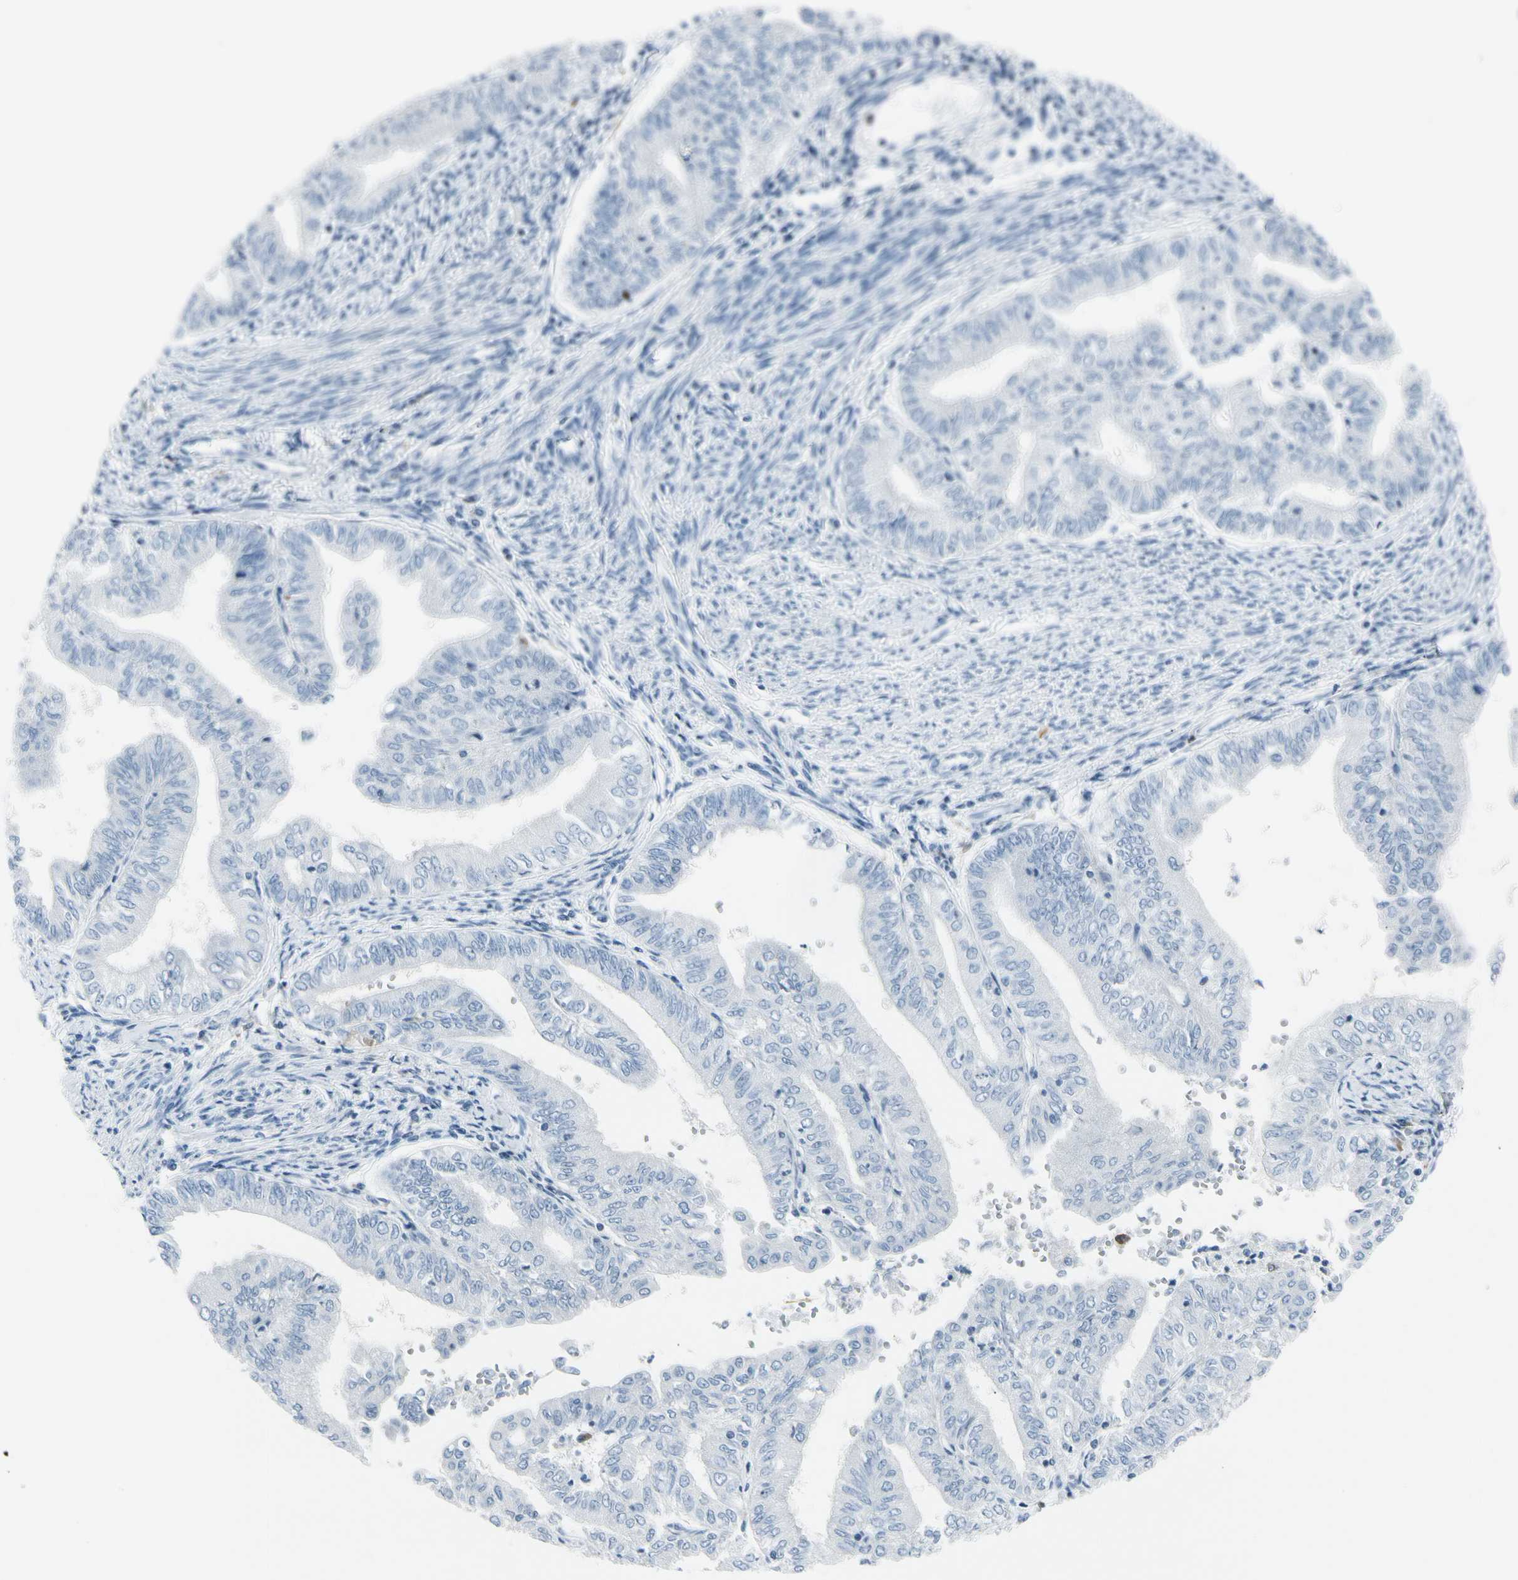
{"staining": {"intensity": "negative", "quantity": "none", "location": "none"}, "tissue": "endometrial cancer", "cell_type": "Tumor cells", "image_type": "cancer", "snomed": [{"axis": "morphology", "description": "Adenocarcinoma, NOS"}, {"axis": "topography", "description": "Endometrium"}], "caption": "A high-resolution photomicrograph shows immunohistochemistry staining of endometrial cancer, which reveals no significant expression in tumor cells.", "gene": "TRAF1", "patient": {"sex": "female", "age": 66}}